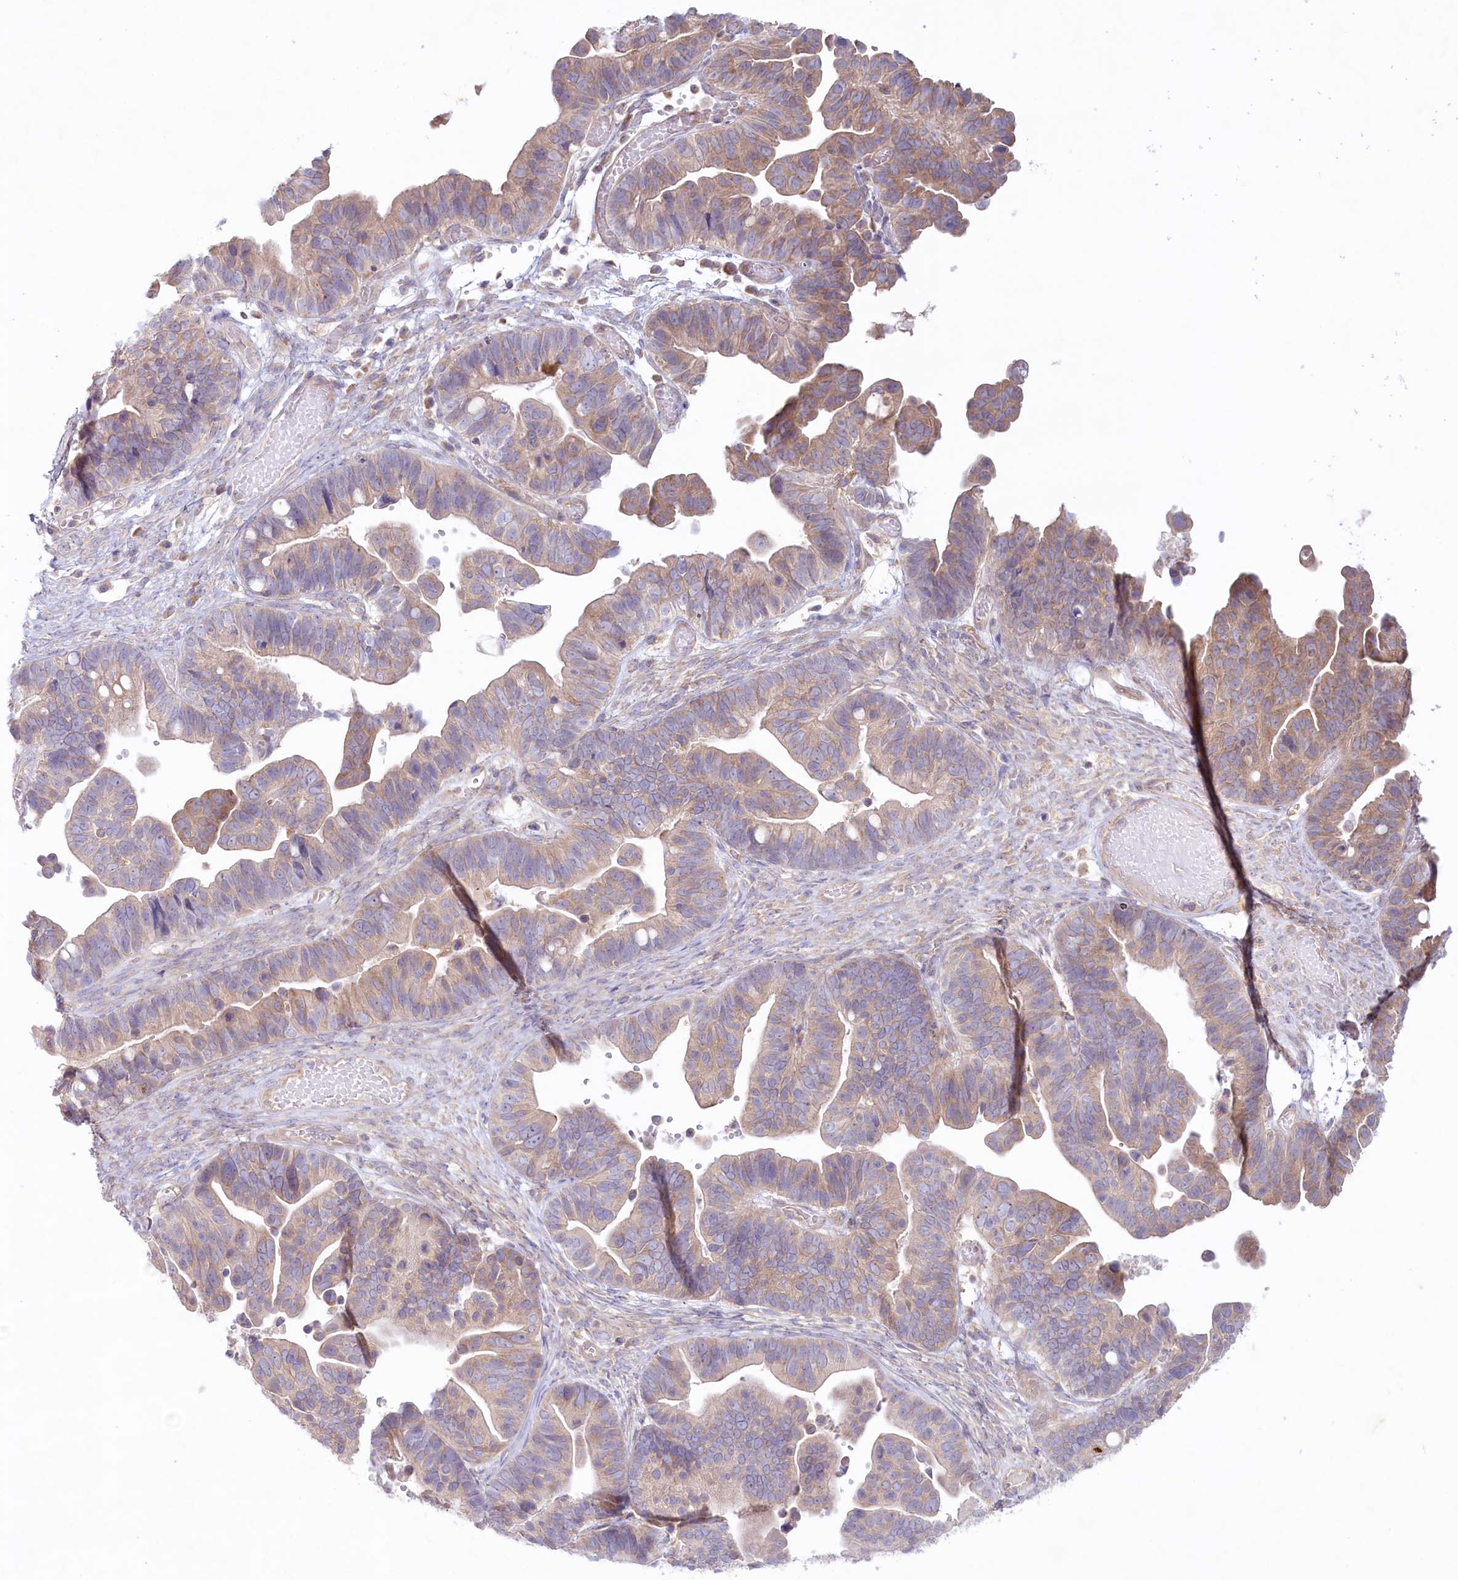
{"staining": {"intensity": "weak", "quantity": ">75%", "location": "cytoplasmic/membranous"}, "tissue": "ovarian cancer", "cell_type": "Tumor cells", "image_type": "cancer", "snomed": [{"axis": "morphology", "description": "Cystadenocarcinoma, serous, NOS"}, {"axis": "topography", "description": "Ovary"}], "caption": "Weak cytoplasmic/membranous expression for a protein is seen in approximately >75% of tumor cells of ovarian serous cystadenocarcinoma using immunohistochemistry (IHC).", "gene": "TNIP1", "patient": {"sex": "female", "age": 56}}